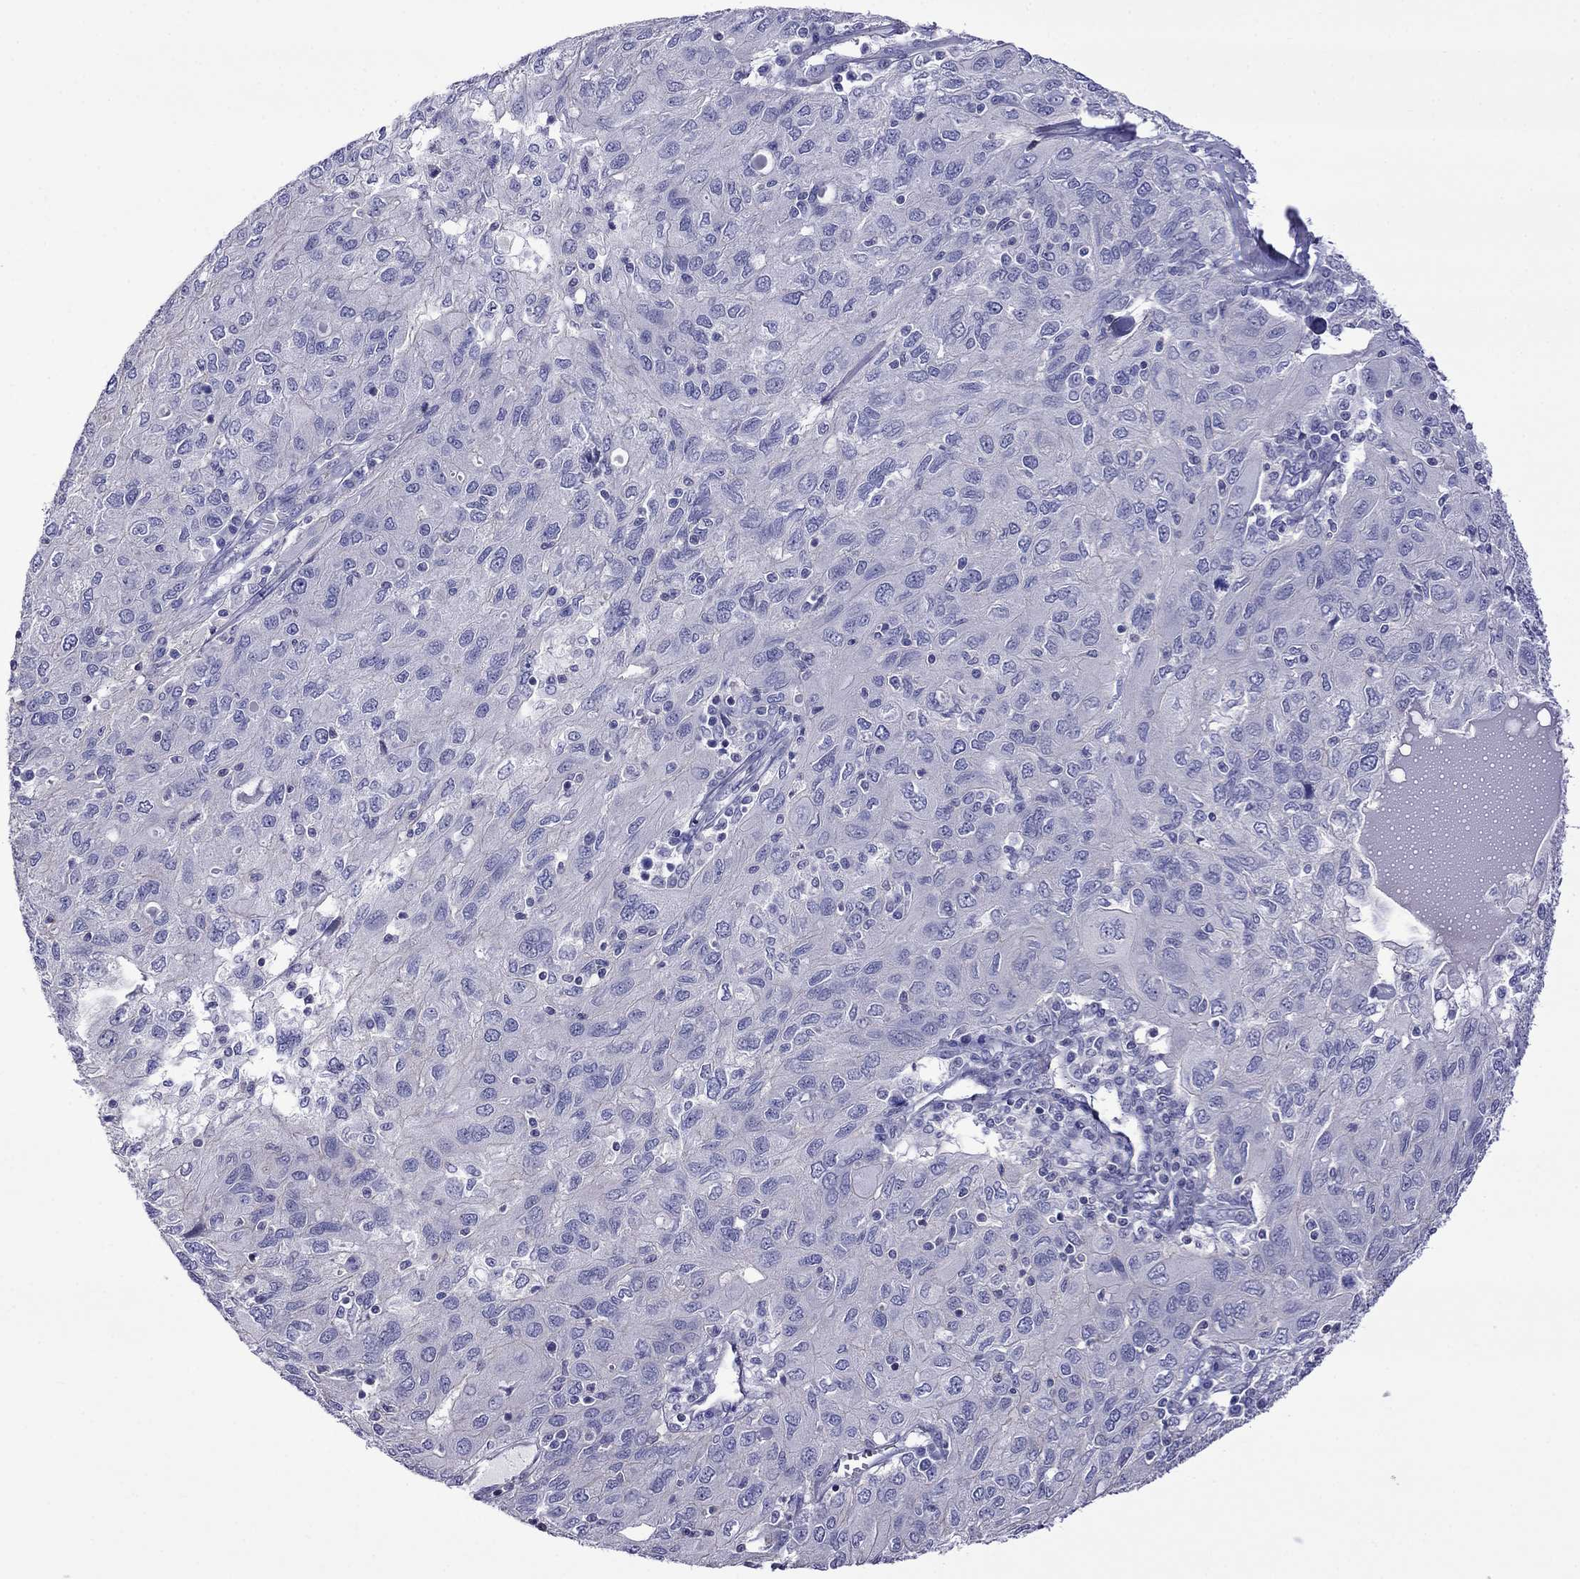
{"staining": {"intensity": "negative", "quantity": "none", "location": "none"}, "tissue": "ovarian cancer", "cell_type": "Tumor cells", "image_type": "cancer", "snomed": [{"axis": "morphology", "description": "Carcinoma, endometroid"}, {"axis": "topography", "description": "Ovary"}], "caption": "Endometroid carcinoma (ovarian) was stained to show a protein in brown. There is no significant positivity in tumor cells.", "gene": "STAR", "patient": {"sex": "female", "age": 50}}